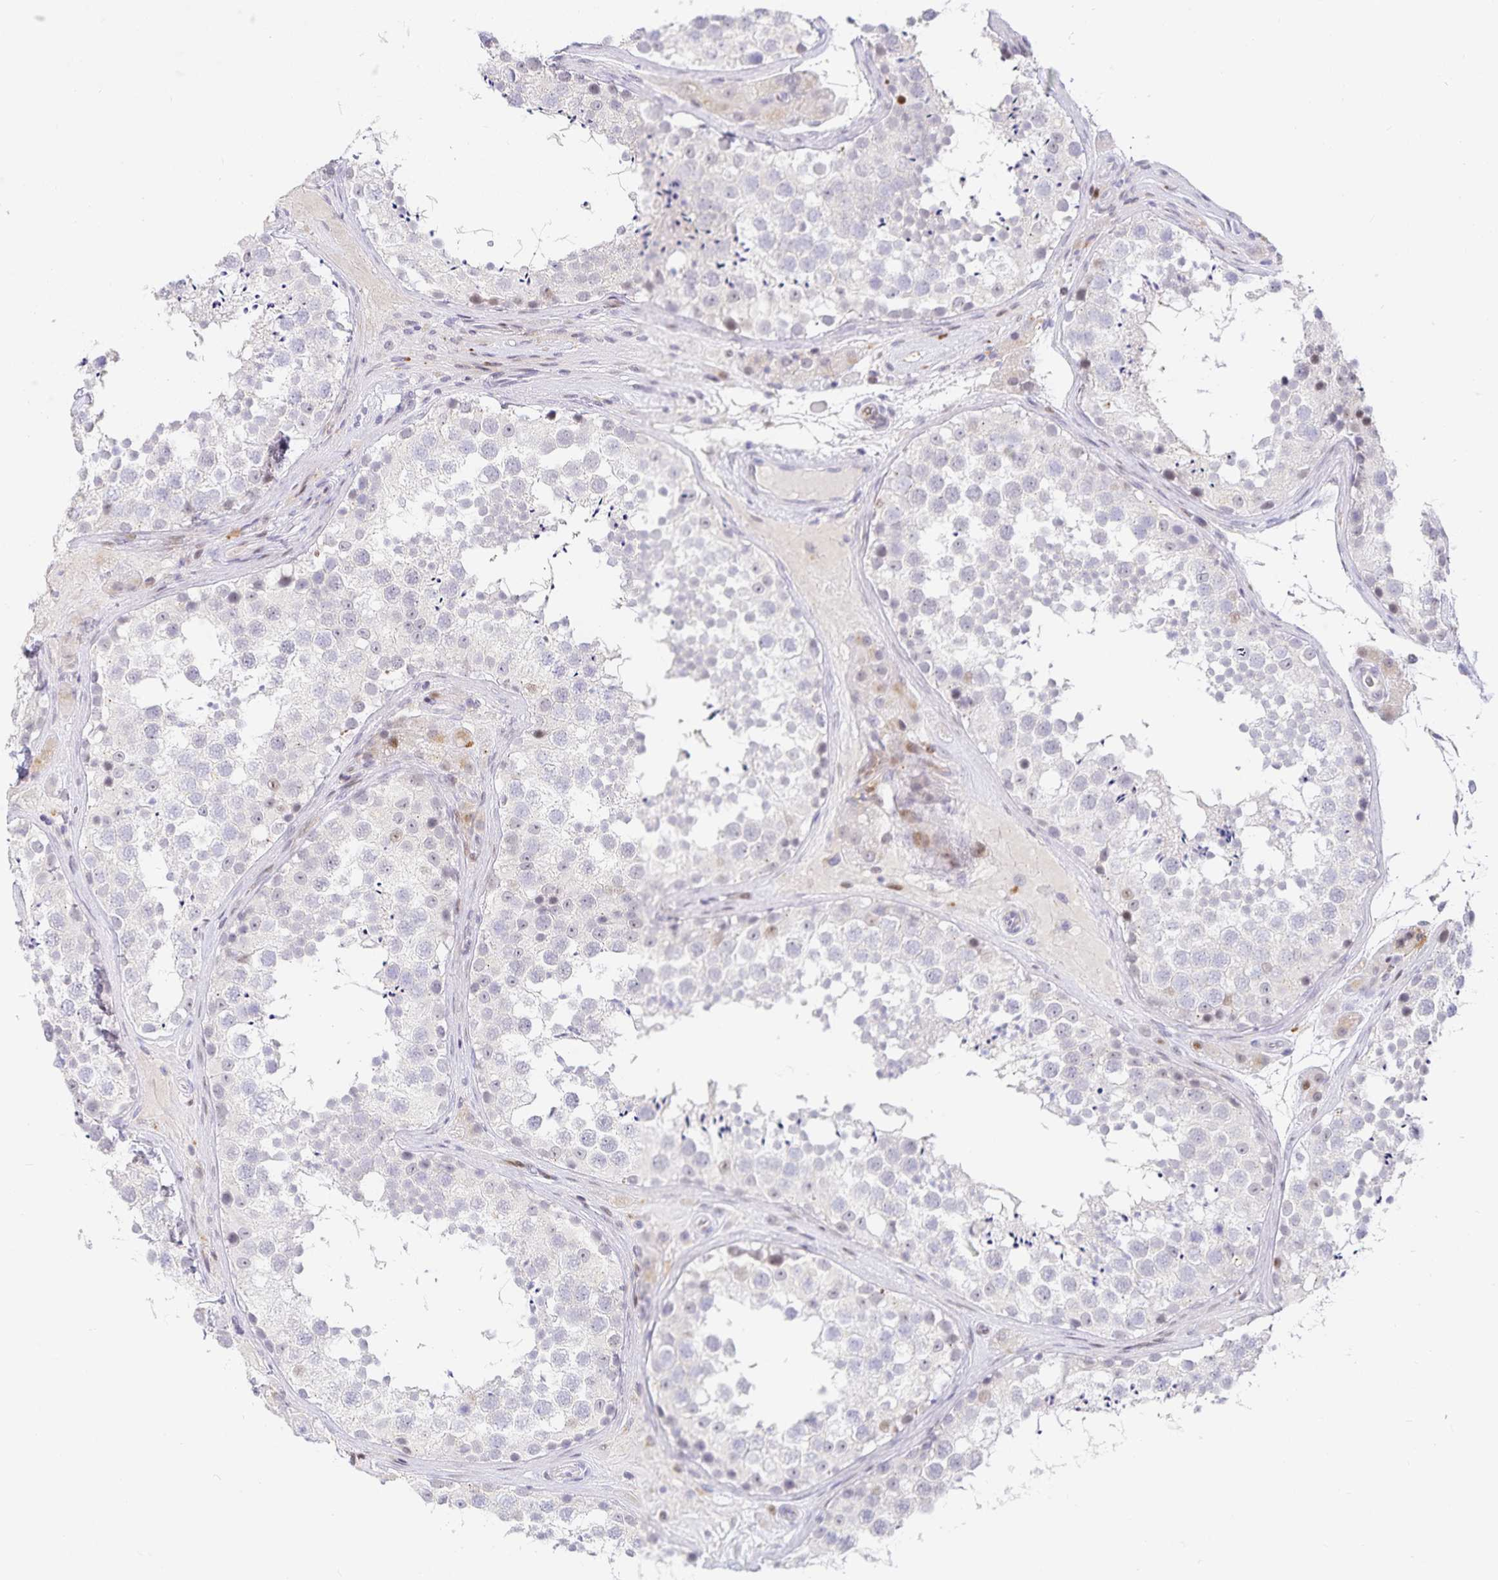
{"staining": {"intensity": "weak", "quantity": "<25%", "location": "nuclear"}, "tissue": "testis", "cell_type": "Cells in seminiferous ducts", "image_type": "normal", "snomed": [{"axis": "morphology", "description": "Normal tissue, NOS"}, {"axis": "topography", "description": "Testis"}], "caption": "Cells in seminiferous ducts are negative for protein expression in benign human testis. Nuclei are stained in blue.", "gene": "KBTBD13", "patient": {"sex": "male", "age": 41}}